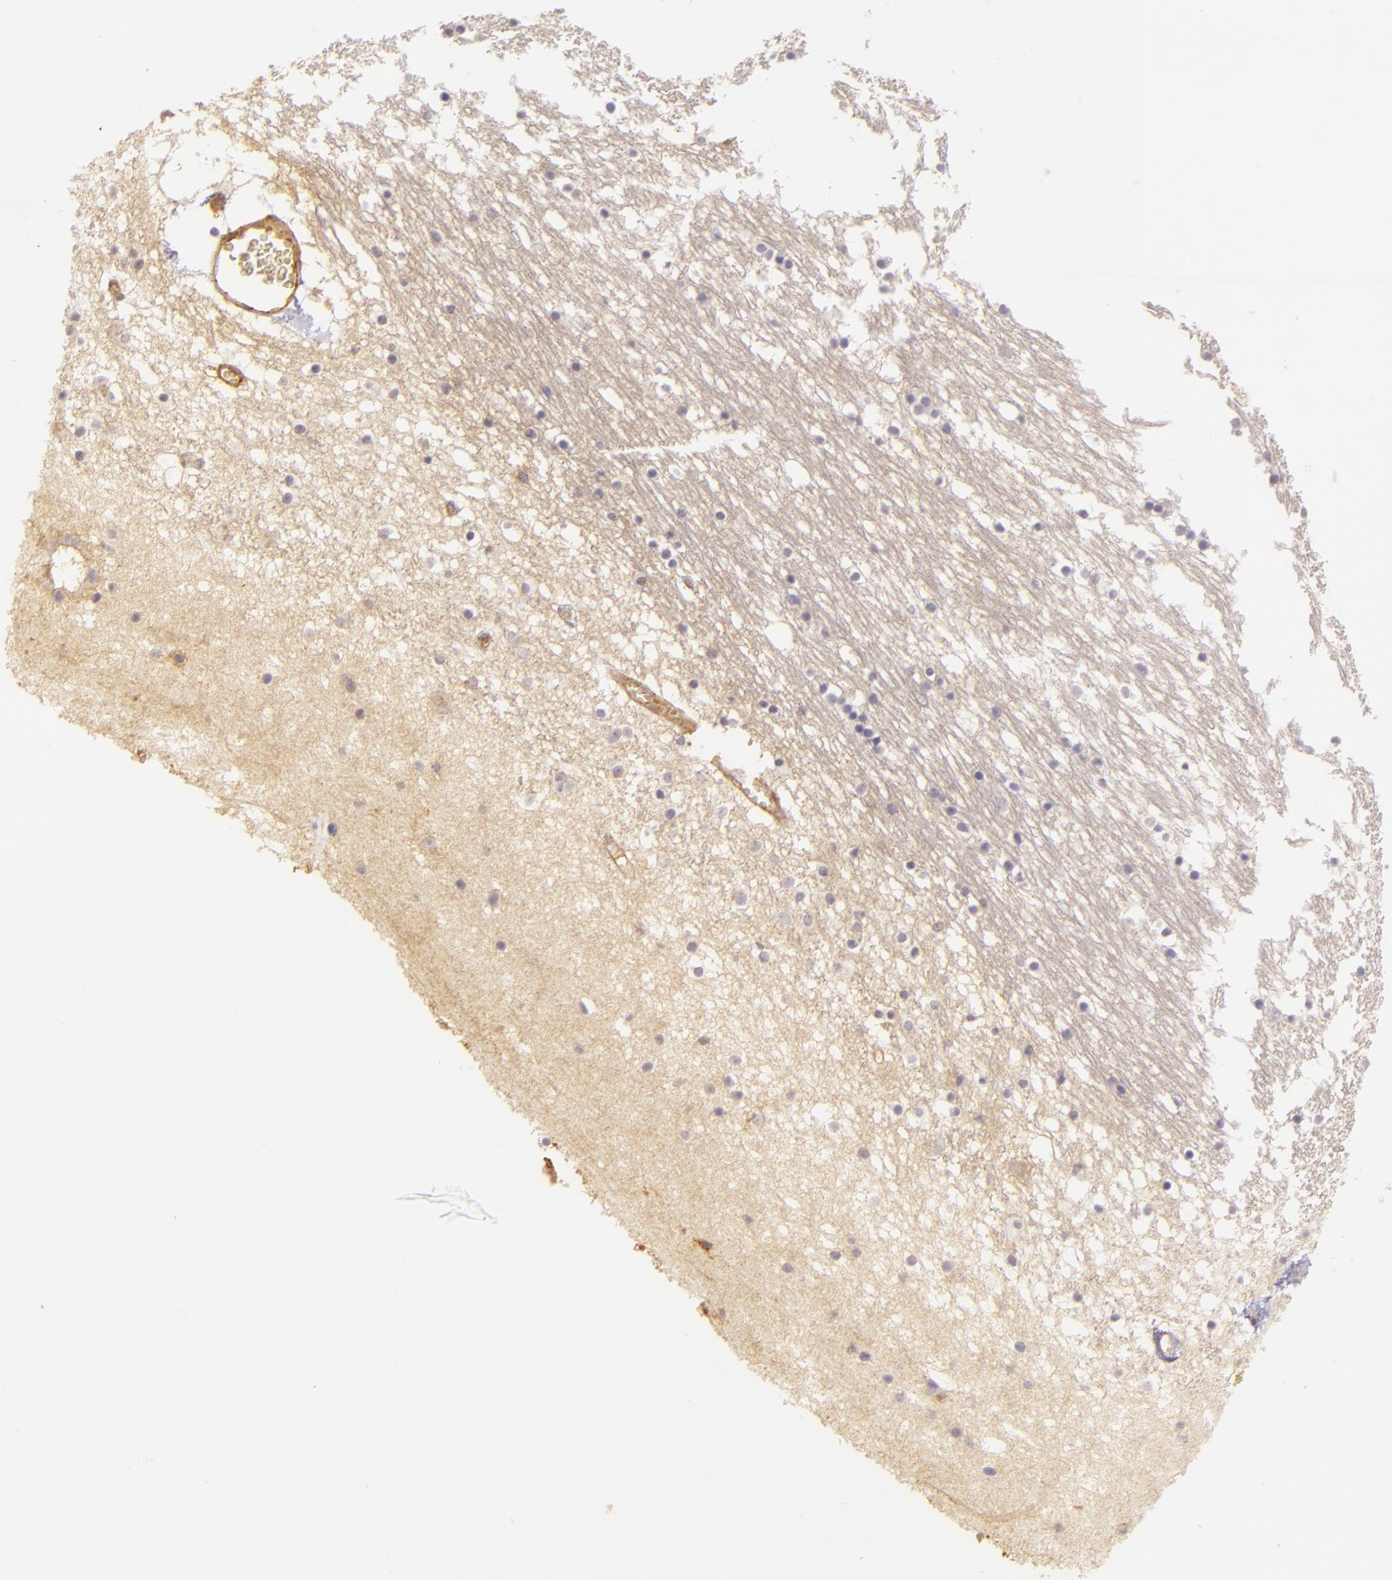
{"staining": {"intensity": "negative", "quantity": "none", "location": "none"}, "tissue": "caudate", "cell_type": "Glial cells", "image_type": "normal", "snomed": [{"axis": "morphology", "description": "Normal tissue, NOS"}, {"axis": "topography", "description": "Lateral ventricle wall"}], "caption": "Immunohistochemical staining of unremarkable human caudate exhibits no significant staining in glial cells.", "gene": "CD59", "patient": {"sex": "male", "age": 45}}